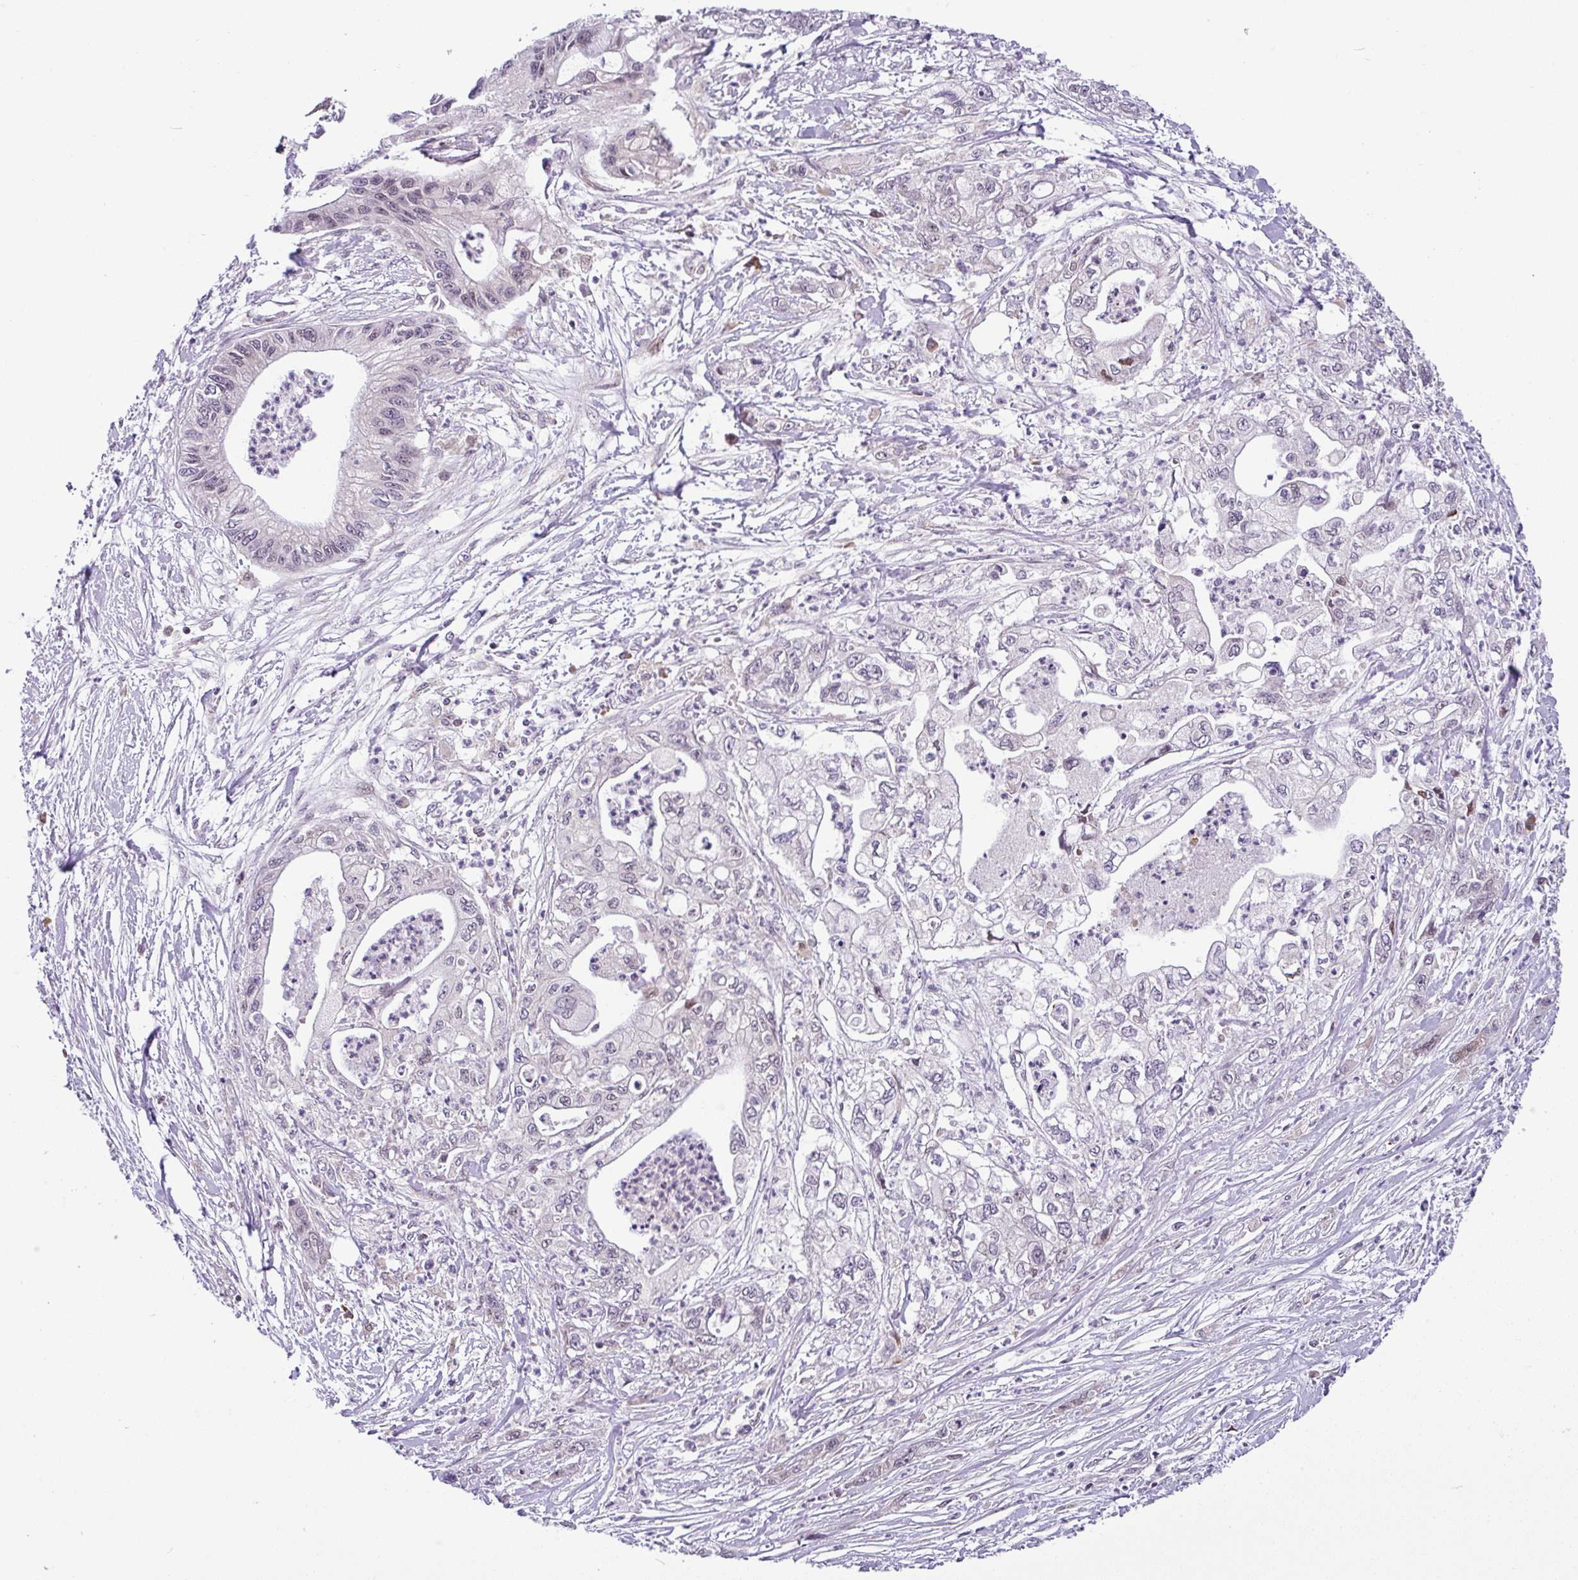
{"staining": {"intensity": "moderate", "quantity": "<25%", "location": "nuclear"}, "tissue": "pancreatic cancer", "cell_type": "Tumor cells", "image_type": "cancer", "snomed": [{"axis": "morphology", "description": "Adenocarcinoma, NOS"}, {"axis": "topography", "description": "Pancreas"}], "caption": "Human adenocarcinoma (pancreatic) stained for a protein (brown) shows moderate nuclear positive staining in about <25% of tumor cells.", "gene": "NDUFB2", "patient": {"sex": "male", "age": 61}}